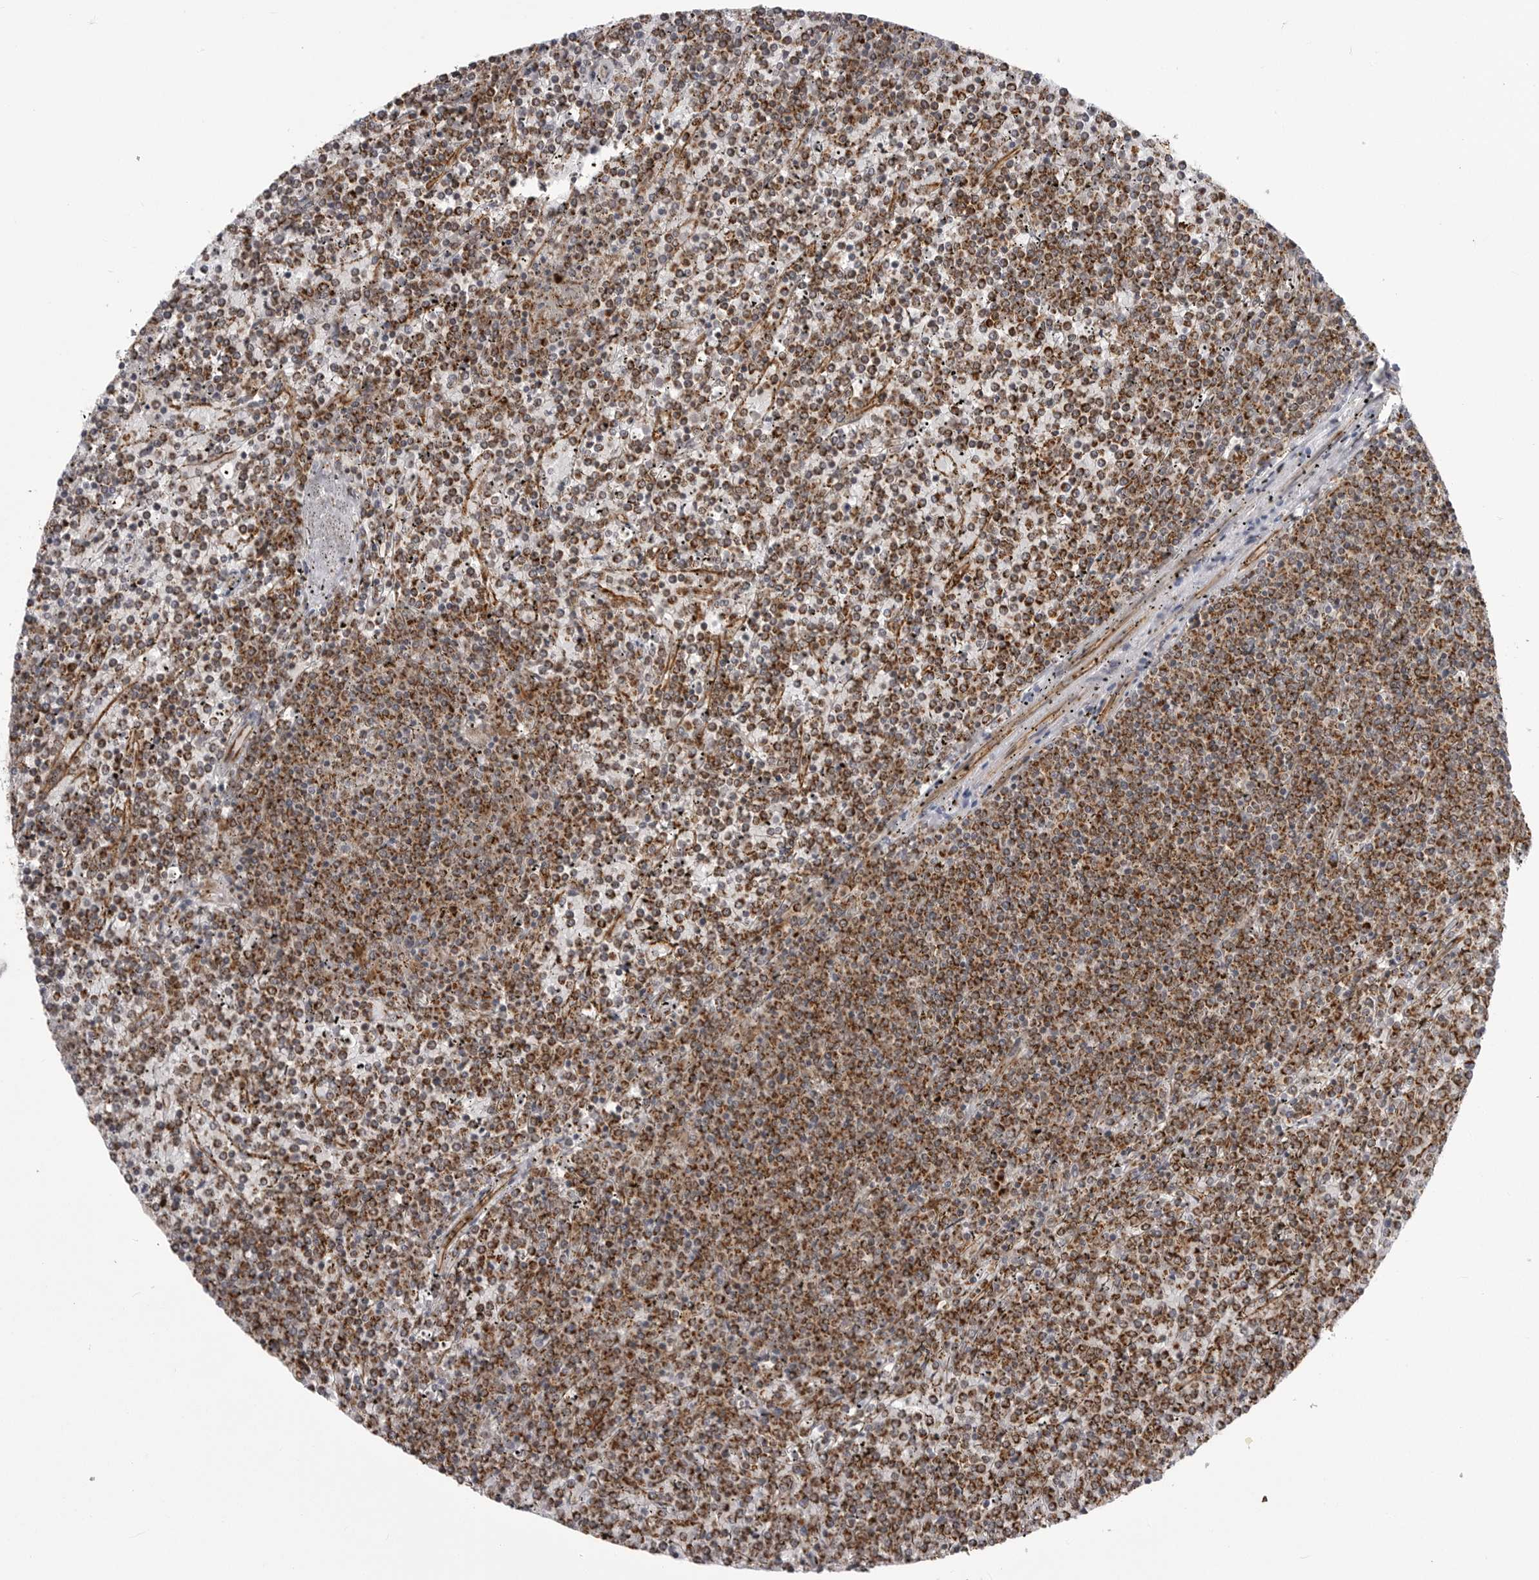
{"staining": {"intensity": "strong", "quantity": ">75%", "location": "cytoplasmic/membranous"}, "tissue": "lymphoma", "cell_type": "Tumor cells", "image_type": "cancer", "snomed": [{"axis": "morphology", "description": "Malignant lymphoma, non-Hodgkin's type, Low grade"}, {"axis": "topography", "description": "Spleen"}], "caption": "A brown stain shows strong cytoplasmic/membranous positivity of a protein in malignant lymphoma, non-Hodgkin's type (low-grade) tumor cells. The protein is shown in brown color, while the nuclei are stained blue.", "gene": "FH", "patient": {"sex": "female", "age": 19}}